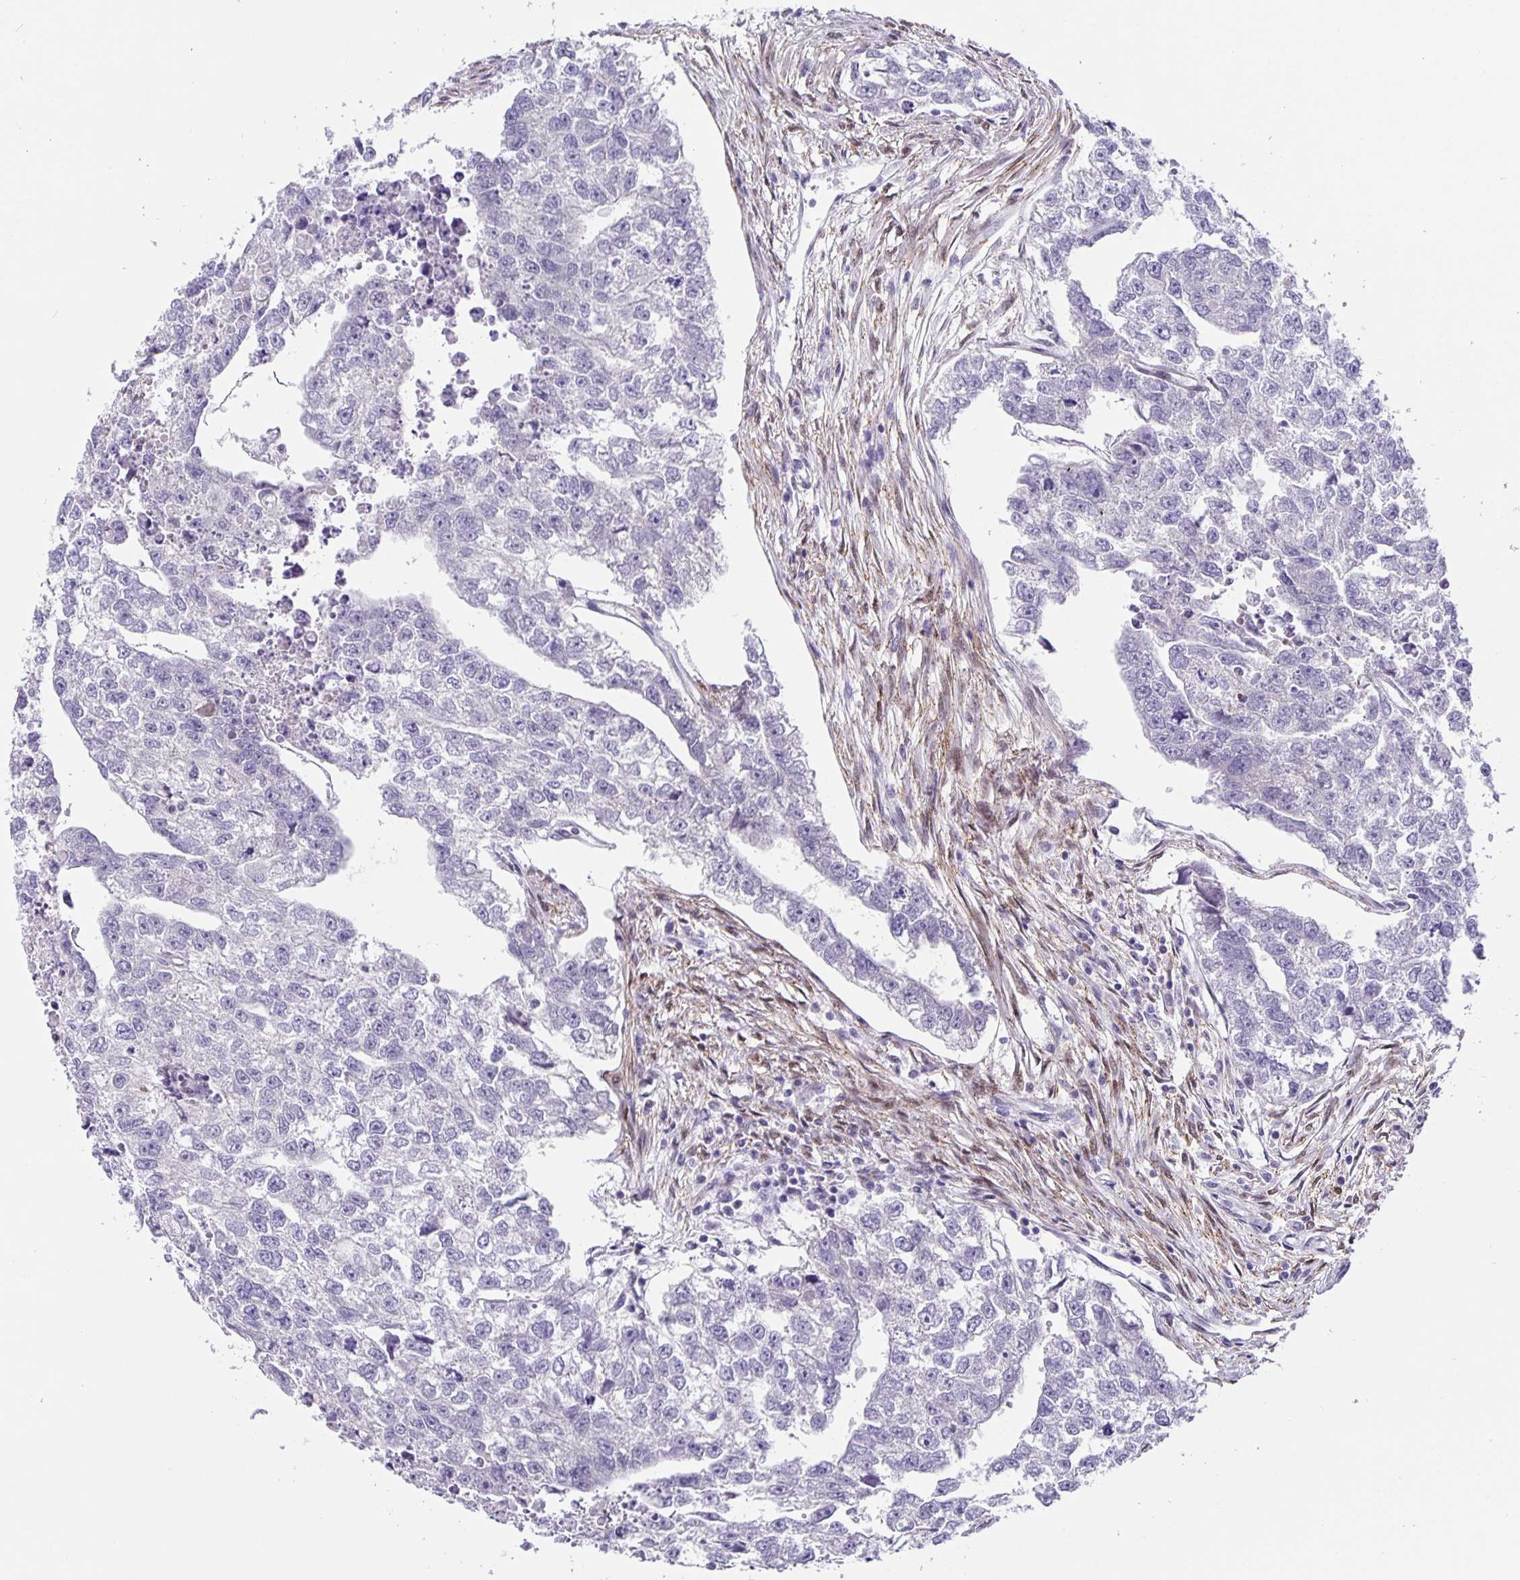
{"staining": {"intensity": "negative", "quantity": "none", "location": "none"}, "tissue": "testis cancer", "cell_type": "Tumor cells", "image_type": "cancer", "snomed": [{"axis": "morphology", "description": "Carcinoma, Embryonal, NOS"}, {"axis": "morphology", "description": "Teratoma, malignant, NOS"}, {"axis": "topography", "description": "Testis"}], "caption": "The IHC micrograph has no significant expression in tumor cells of teratoma (malignant) (testis) tissue. (DAB (3,3'-diaminobenzidine) immunohistochemistry (IHC), high magnification).", "gene": "FOSL2", "patient": {"sex": "male", "age": 44}}